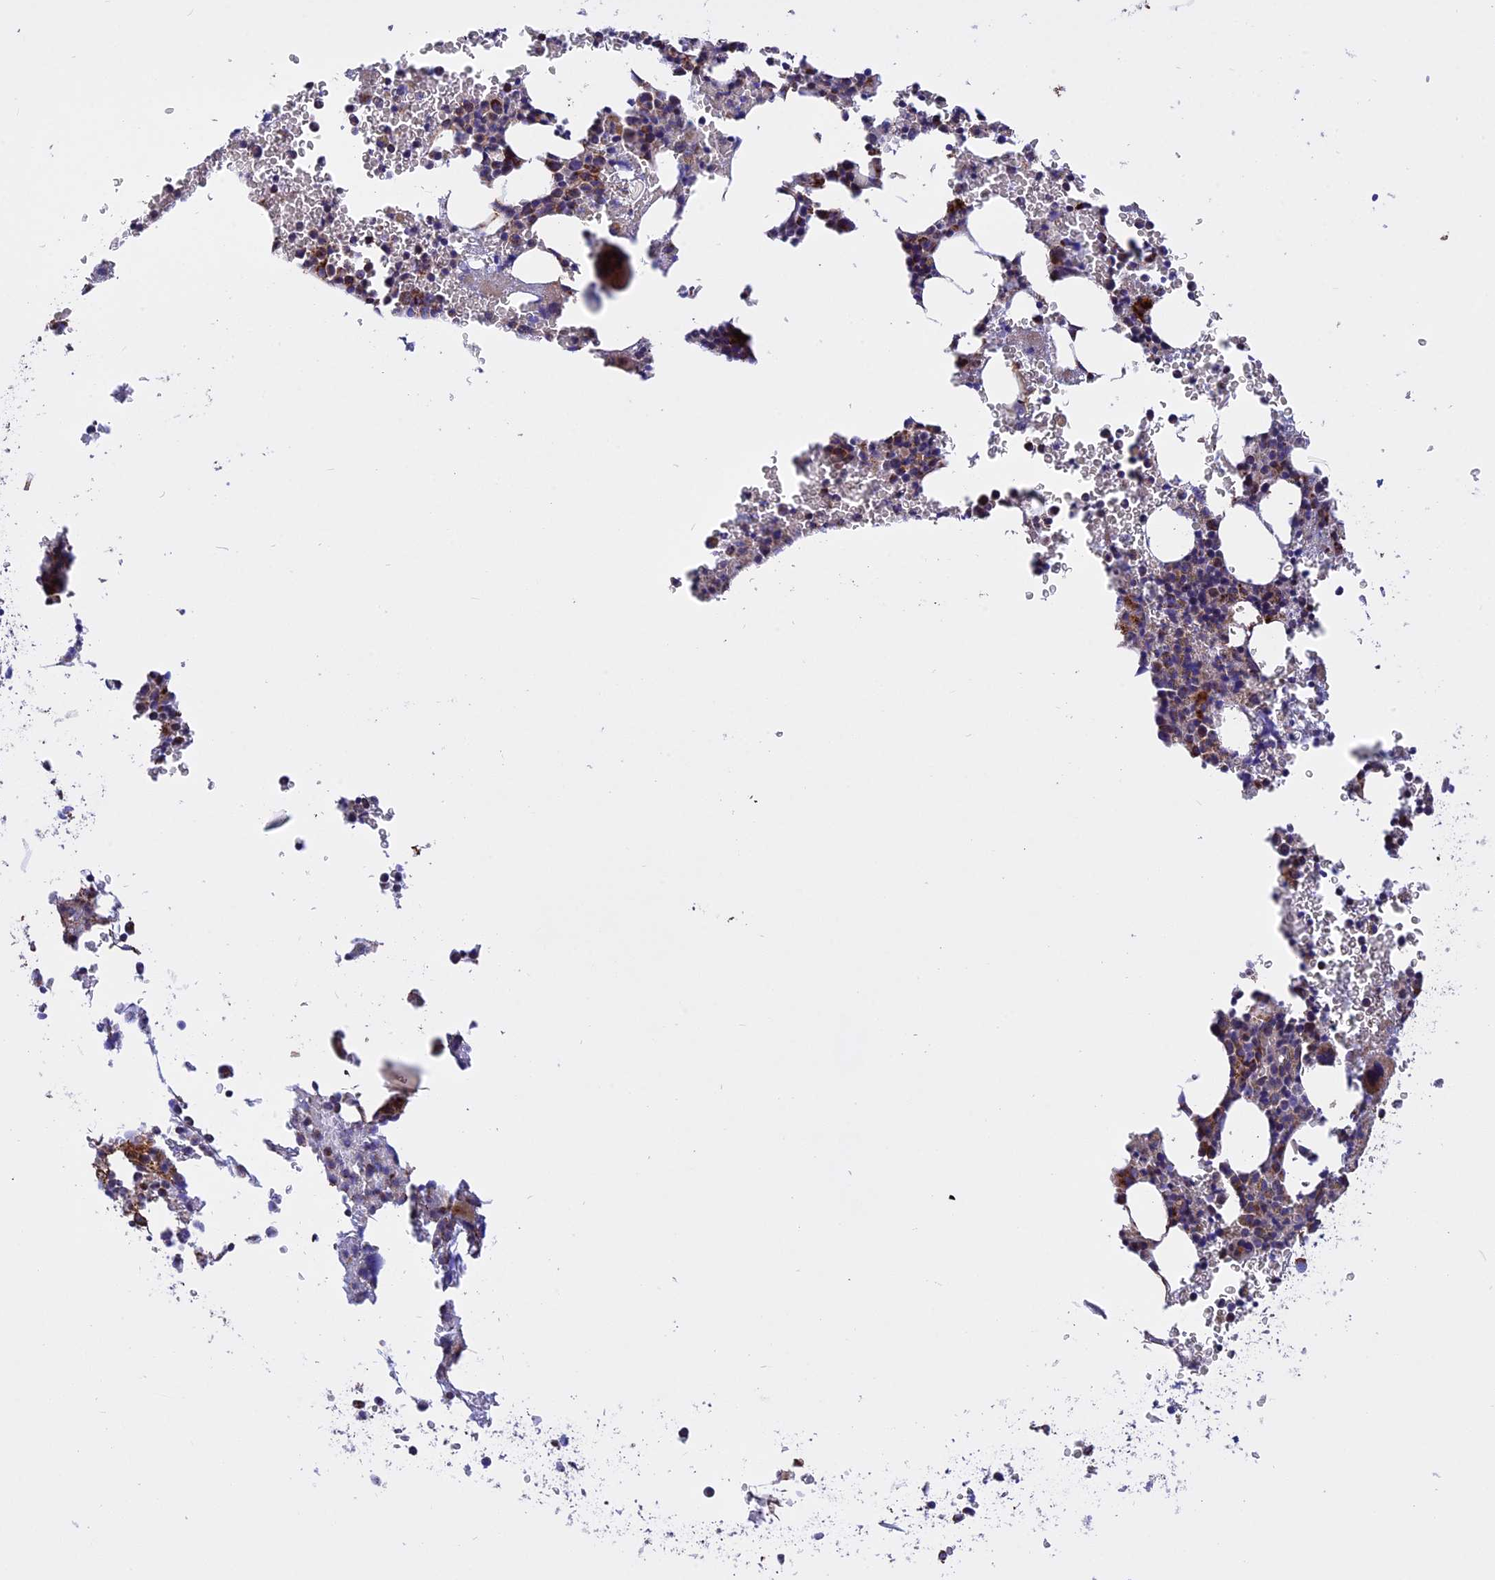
{"staining": {"intensity": "strong", "quantity": "<25%", "location": "cytoplasmic/membranous"}, "tissue": "bone marrow", "cell_type": "Hematopoietic cells", "image_type": "normal", "snomed": [{"axis": "morphology", "description": "Normal tissue, NOS"}, {"axis": "topography", "description": "Bone marrow"}], "caption": "Immunohistochemical staining of benign human bone marrow shows medium levels of strong cytoplasmic/membranous expression in about <25% of hematopoietic cells. The protein of interest is shown in brown color, while the nuclei are stained blue.", "gene": "UQCRB", "patient": {"sex": "male", "age": 41}}